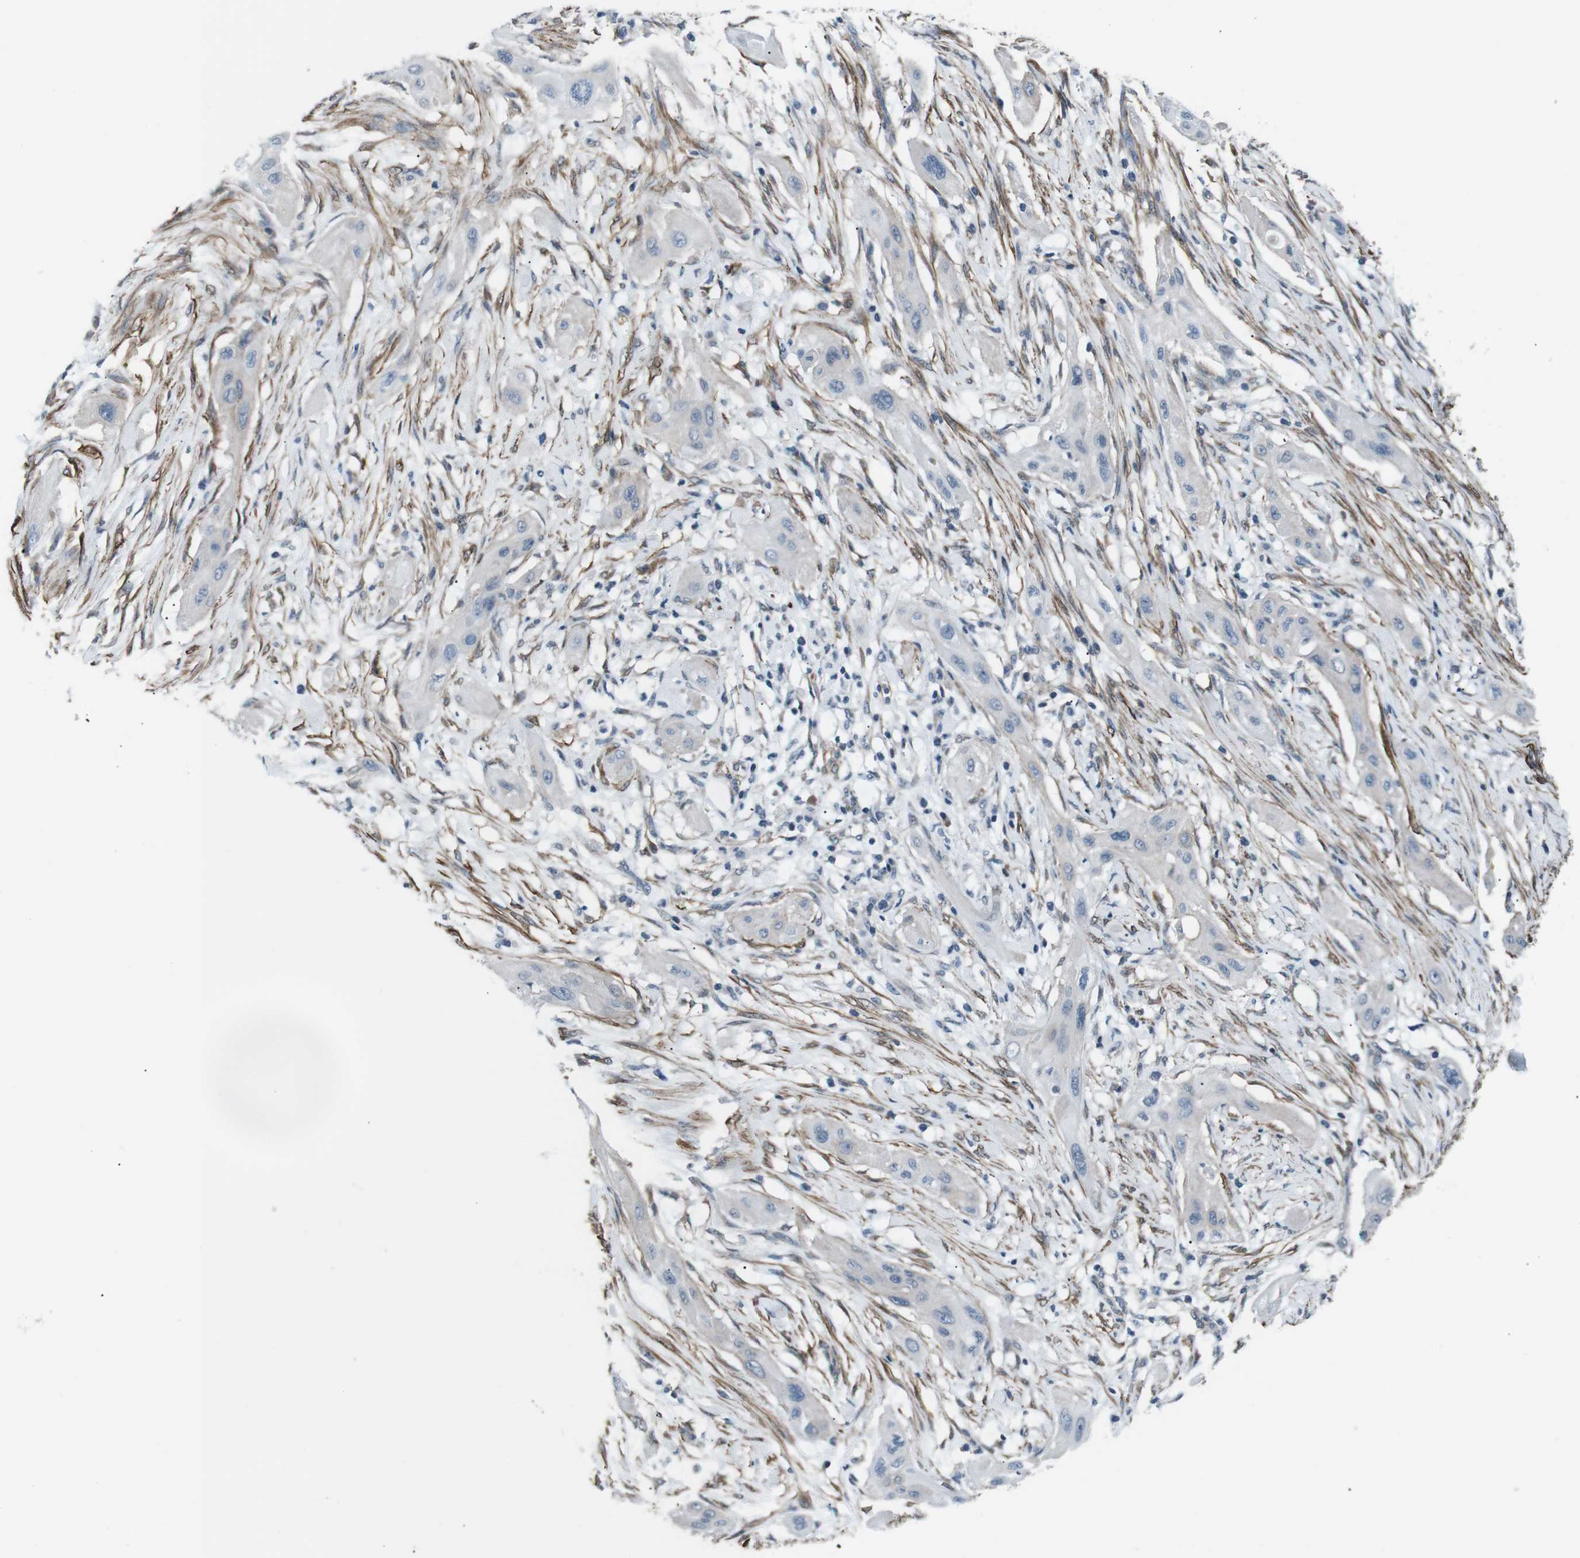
{"staining": {"intensity": "negative", "quantity": "none", "location": "none"}, "tissue": "lung cancer", "cell_type": "Tumor cells", "image_type": "cancer", "snomed": [{"axis": "morphology", "description": "Squamous cell carcinoma, NOS"}, {"axis": "topography", "description": "Lung"}], "caption": "Immunohistochemistry image of lung squamous cell carcinoma stained for a protein (brown), which demonstrates no positivity in tumor cells.", "gene": "PDLIM5", "patient": {"sex": "female", "age": 47}}